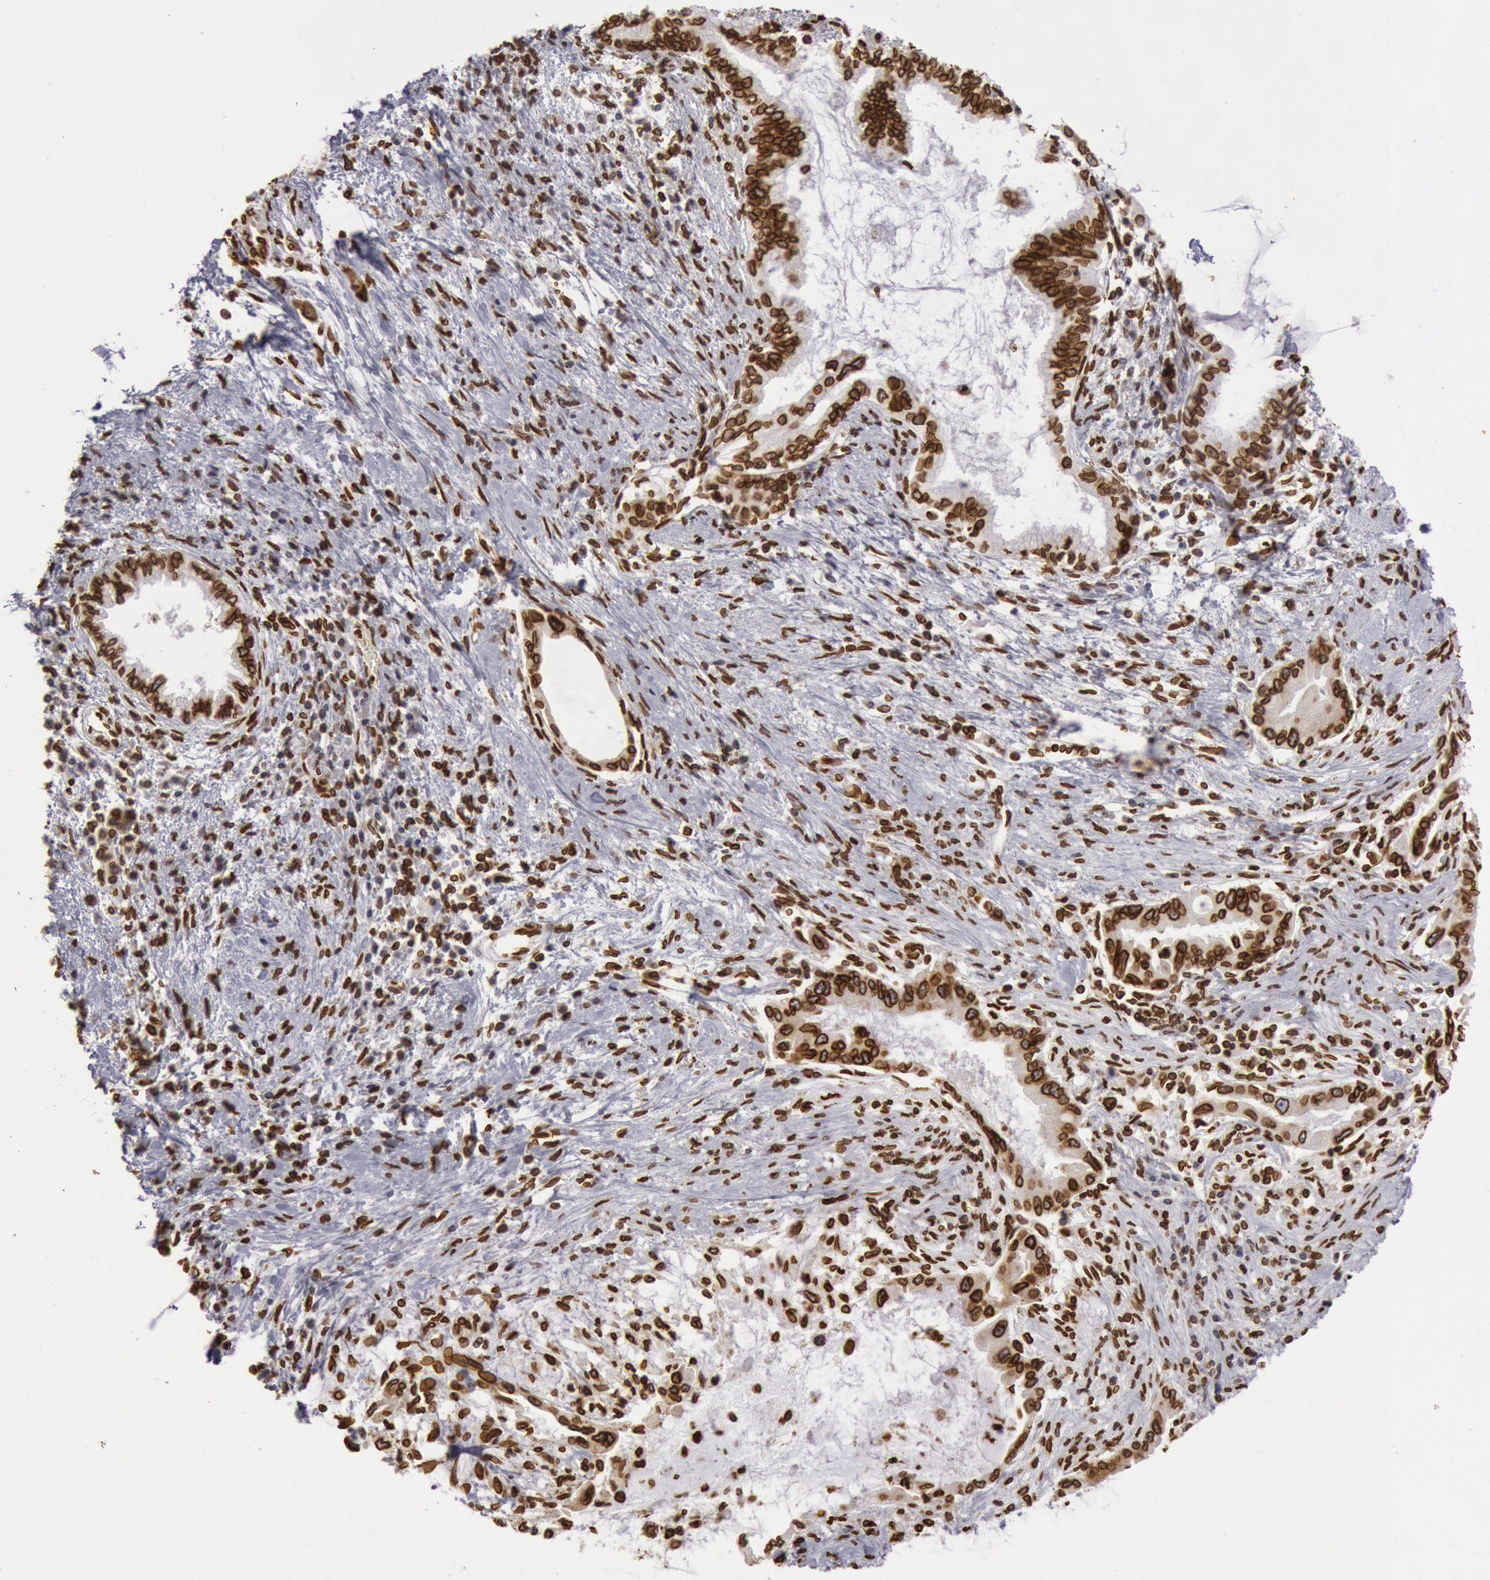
{"staining": {"intensity": "strong", "quantity": ">75%", "location": "nuclear"}, "tissue": "pancreatic cancer", "cell_type": "Tumor cells", "image_type": "cancer", "snomed": [{"axis": "morphology", "description": "Adenocarcinoma, NOS"}, {"axis": "topography", "description": "Pancreas"}], "caption": "Immunohistochemical staining of pancreatic cancer (adenocarcinoma) reveals high levels of strong nuclear protein expression in about >75% of tumor cells.", "gene": "SUN2", "patient": {"sex": "female", "age": 64}}